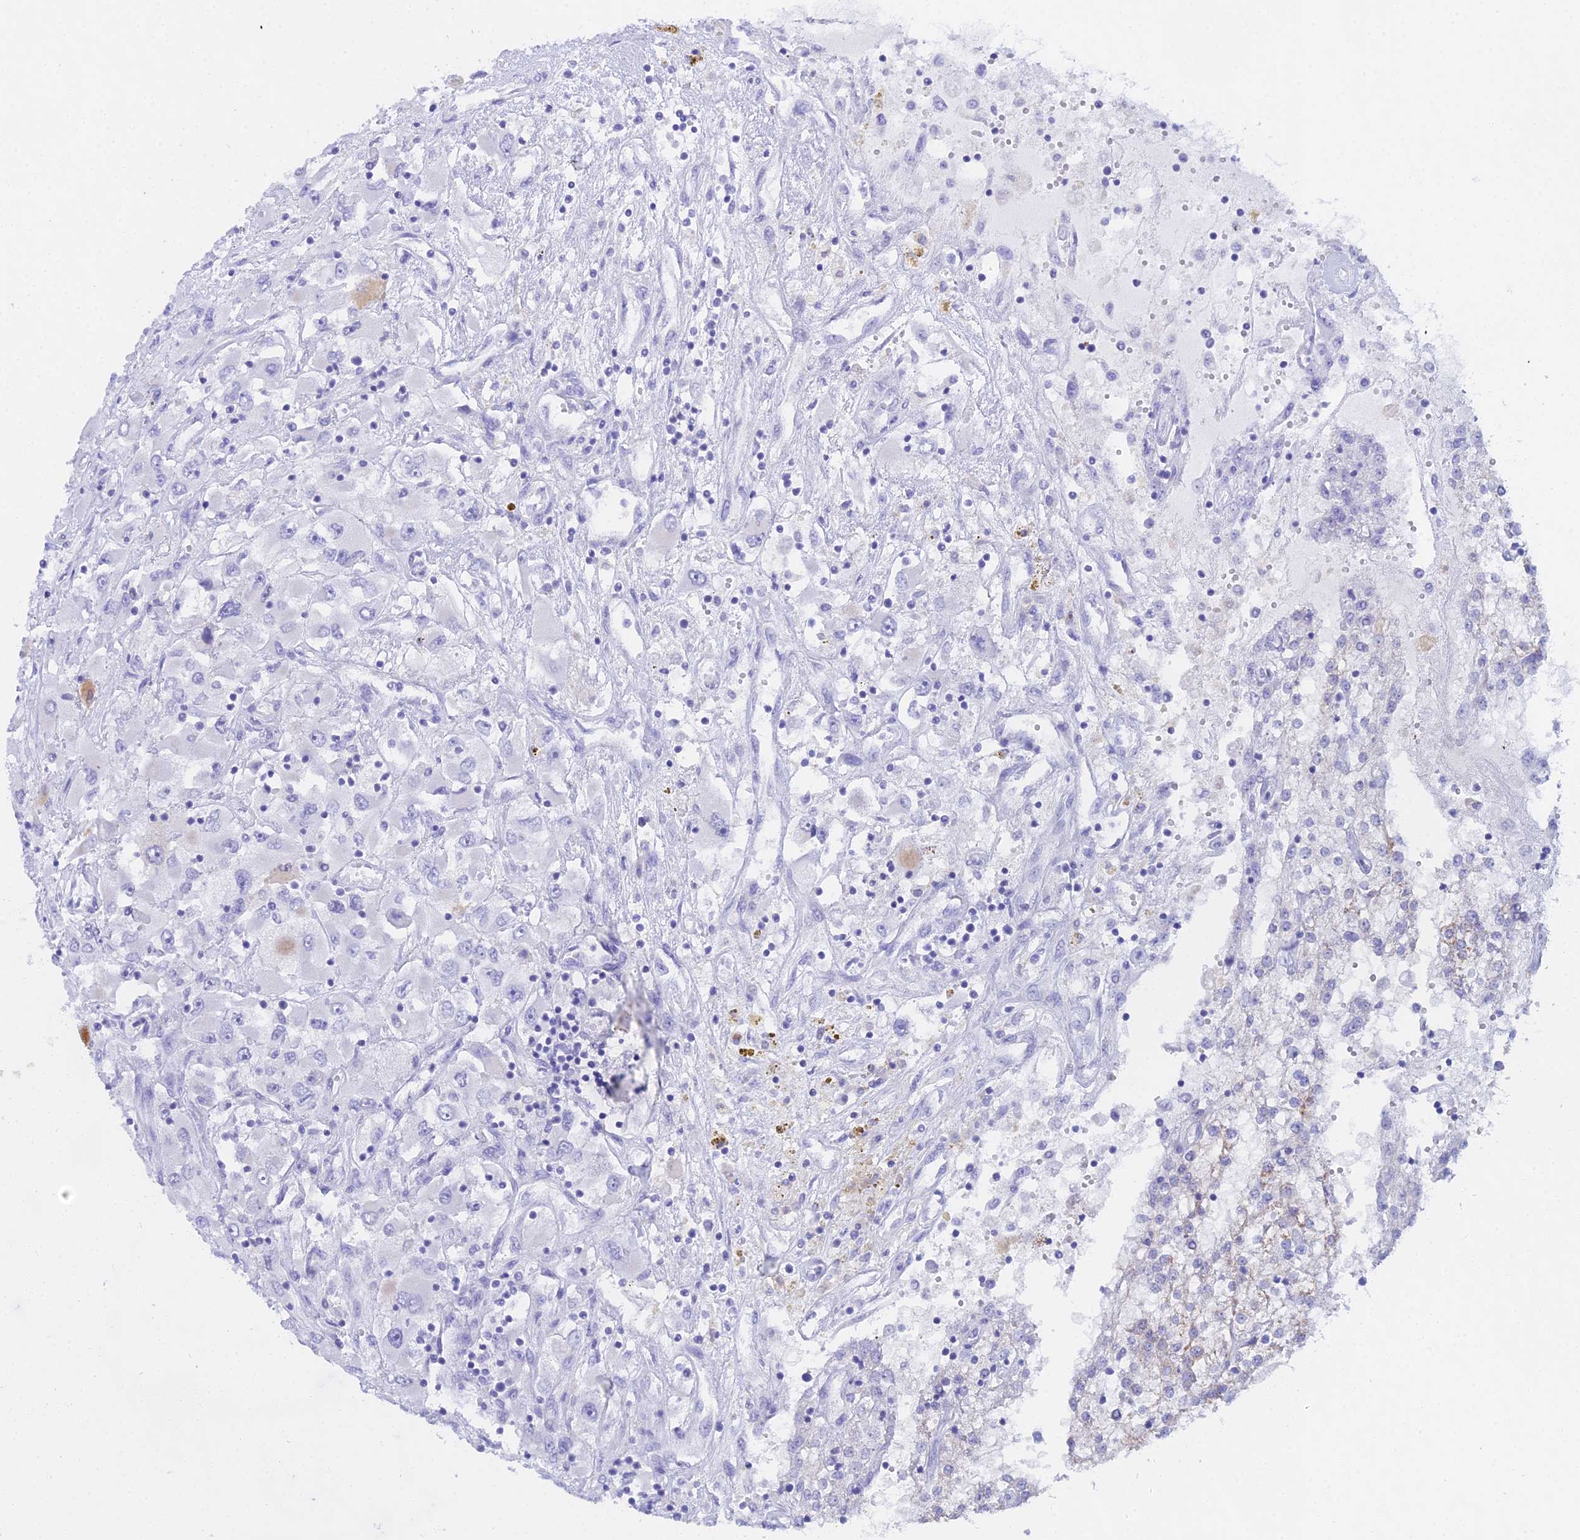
{"staining": {"intensity": "negative", "quantity": "none", "location": "none"}, "tissue": "renal cancer", "cell_type": "Tumor cells", "image_type": "cancer", "snomed": [{"axis": "morphology", "description": "Adenocarcinoma, NOS"}, {"axis": "topography", "description": "Kidney"}], "caption": "IHC of human adenocarcinoma (renal) demonstrates no positivity in tumor cells.", "gene": "CGB2", "patient": {"sex": "female", "age": 52}}